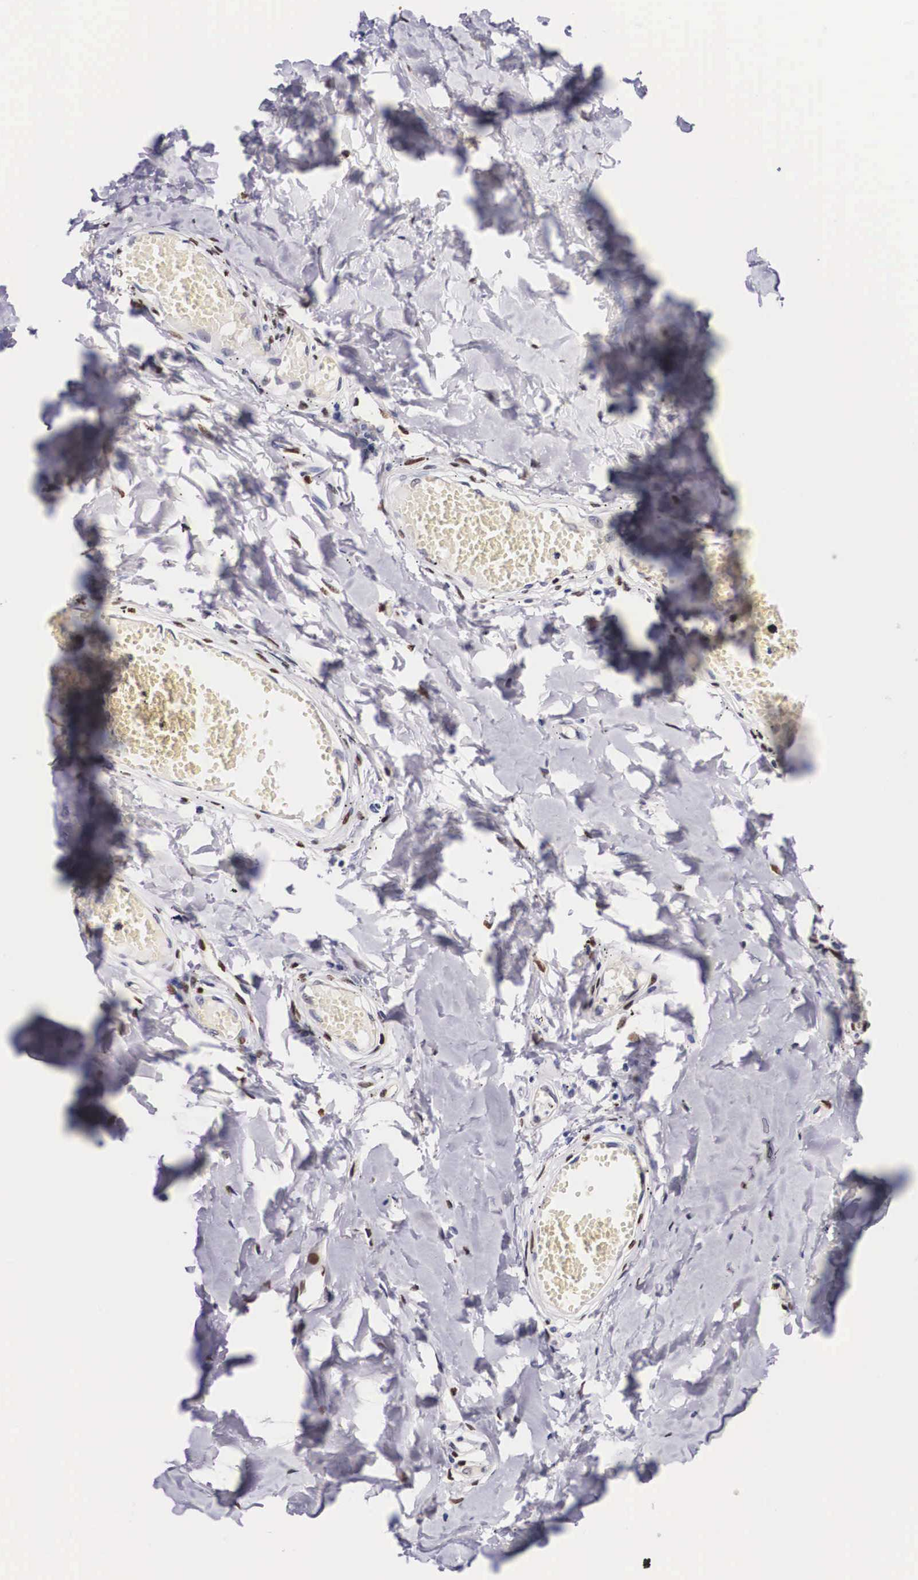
{"staining": {"intensity": "moderate", "quantity": "25%-75%", "location": "nuclear"}, "tissue": "adipose tissue", "cell_type": "Adipocytes", "image_type": "normal", "snomed": [{"axis": "morphology", "description": "Normal tissue, NOS"}, {"axis": "morphology", "description": "Sarcoma, NOS"}, {"axis": "topography", "description": "Skin"}, {"axis": "topography", "description": "Soft tissue"}], "caption": "This histopathology image reveals benign adipose tissue stained with immunohistochemistry (IHC) to label a protein in brown. The nuclear of adipocytes show moderate positivity for the protein. Nuclei are counter-stained blue.", "gene": "KHDRBS3", "patient": {"sex": "female", "age": 51}}